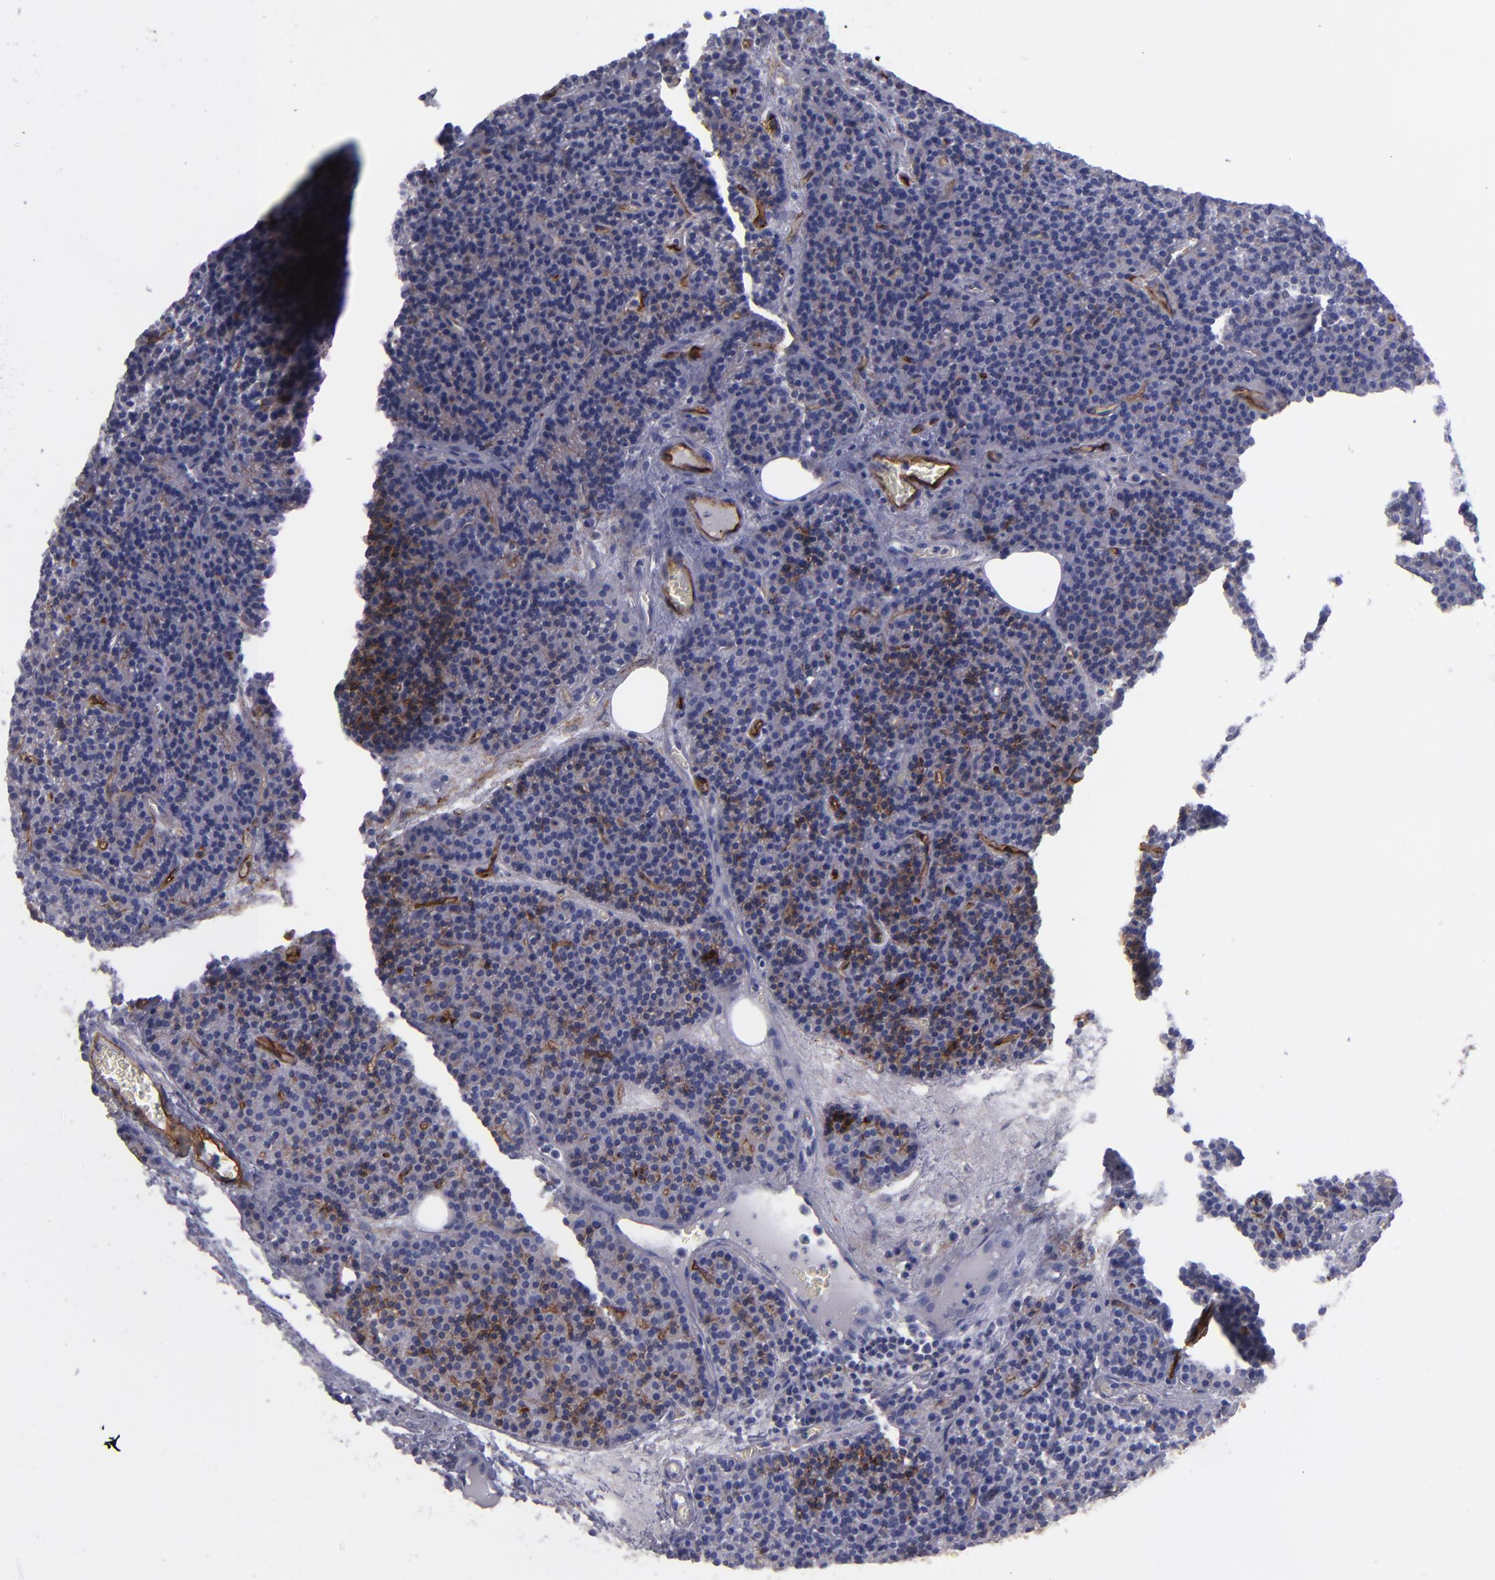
{"staining": {"intensity": "moderate", "quantity": ">75%", "location": "cytoplasmic/membranous"}, "tissue": "parathyroid gland", "cell_type": "Glandular cells", "image_type": "normal", "snomed": [{"axis": "morphology", "description": "Normal tissue, NOS"}, {"axis": "topography", "description": "Parathyroid gland"}], "caption": "Approximately >75% of glandular cells in normal parathyroid gland demonstrate moderate cytoplasmic/membranous protein positivity as visualized by brown immunohistochemical staining.", "gene": "ACE", "patient": {"sex": "male", "age": 57}}